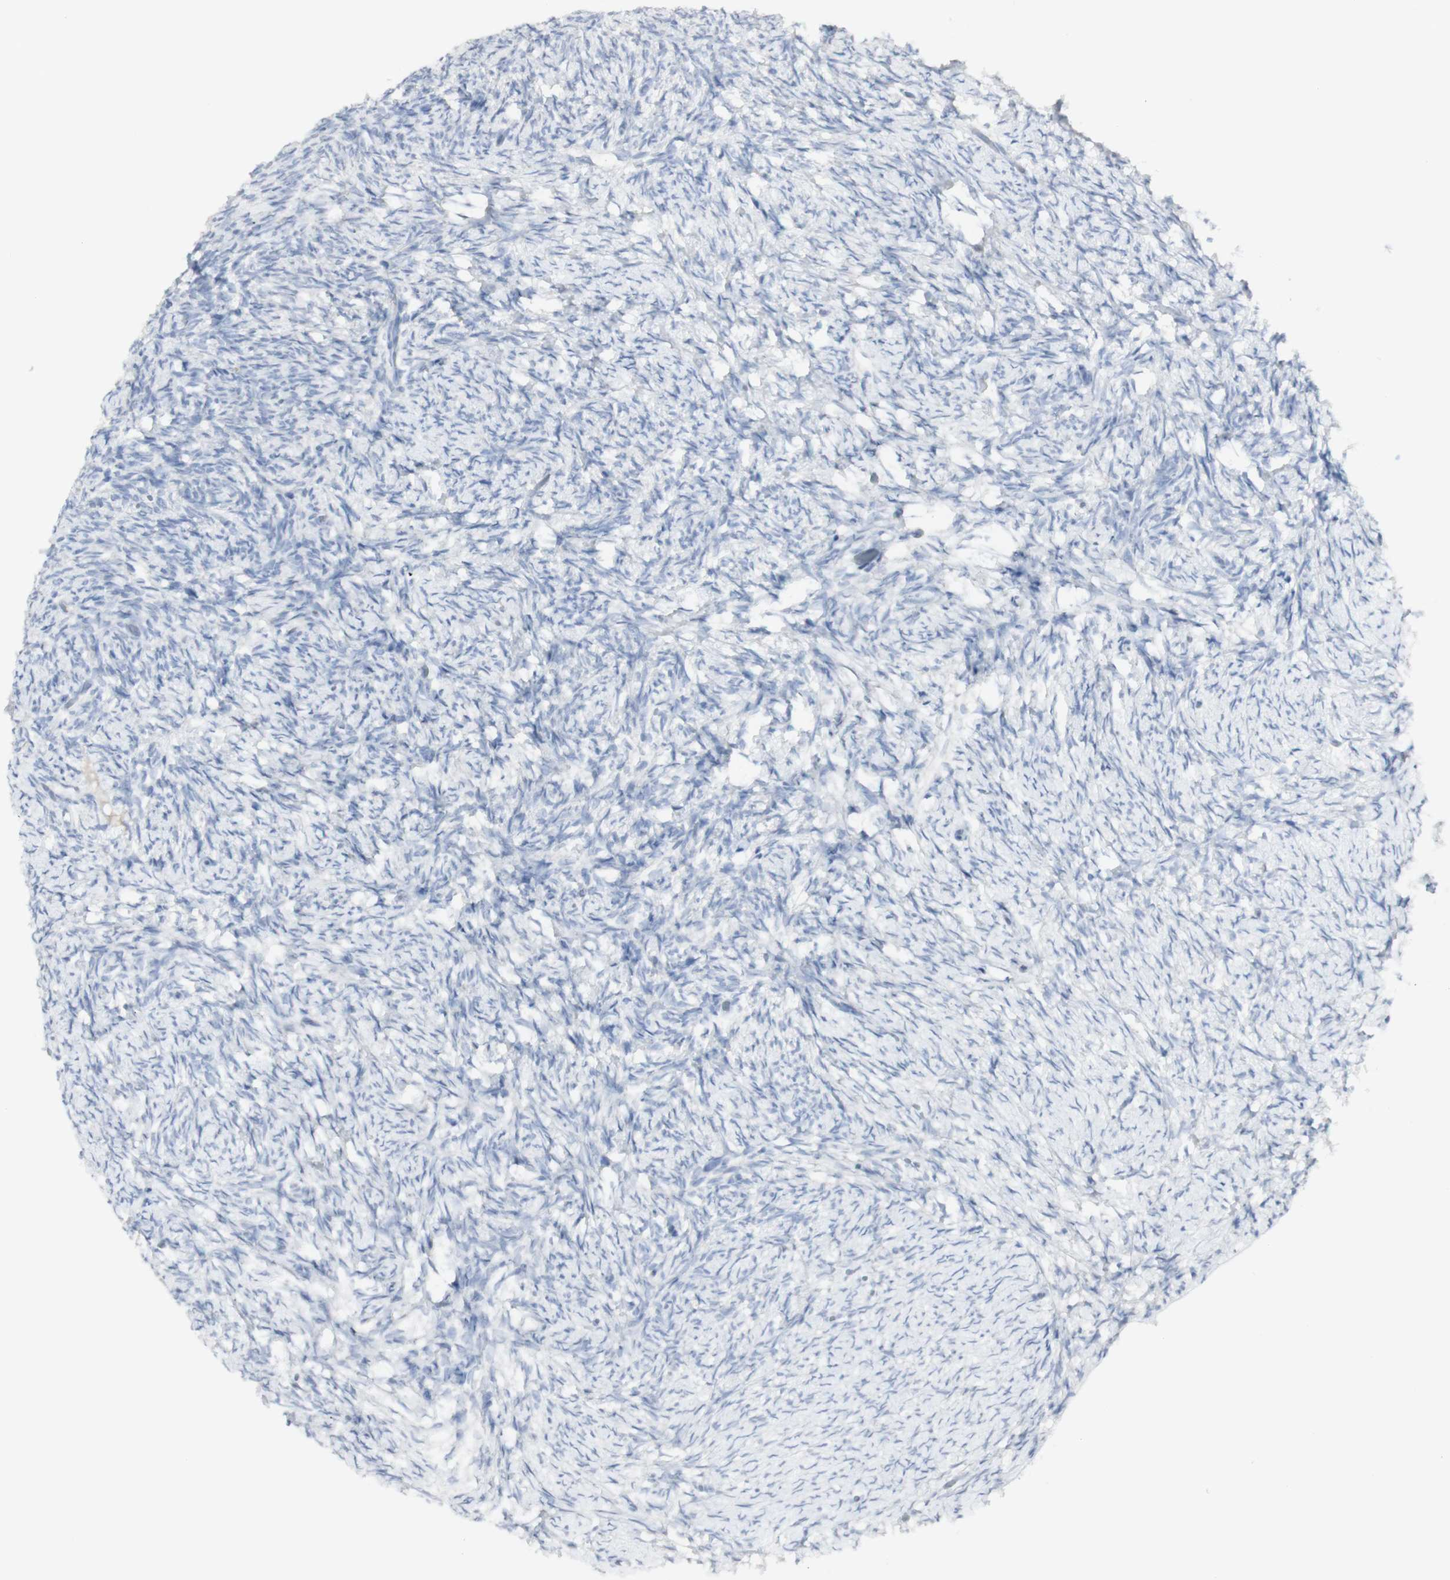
{"staining": {"intensity": "negative", "quantity": "none", "location": "none"}, "tissue": "ovary", "cell_type": "Ovarian stroma cells", "image_type": "normal", "snomed": [{"axis": "morphology", "description": "Normal tissue, NOS"}, {"axis": "topography", "description": "Ovary"}], "caption": "This is an immunohistochemistry (IHC) photomicrograph of normal human ovary. There is no staining in ovarian stroma cells.", "gene": "CD207", "patient": {"sex": "female", "age": 60}}